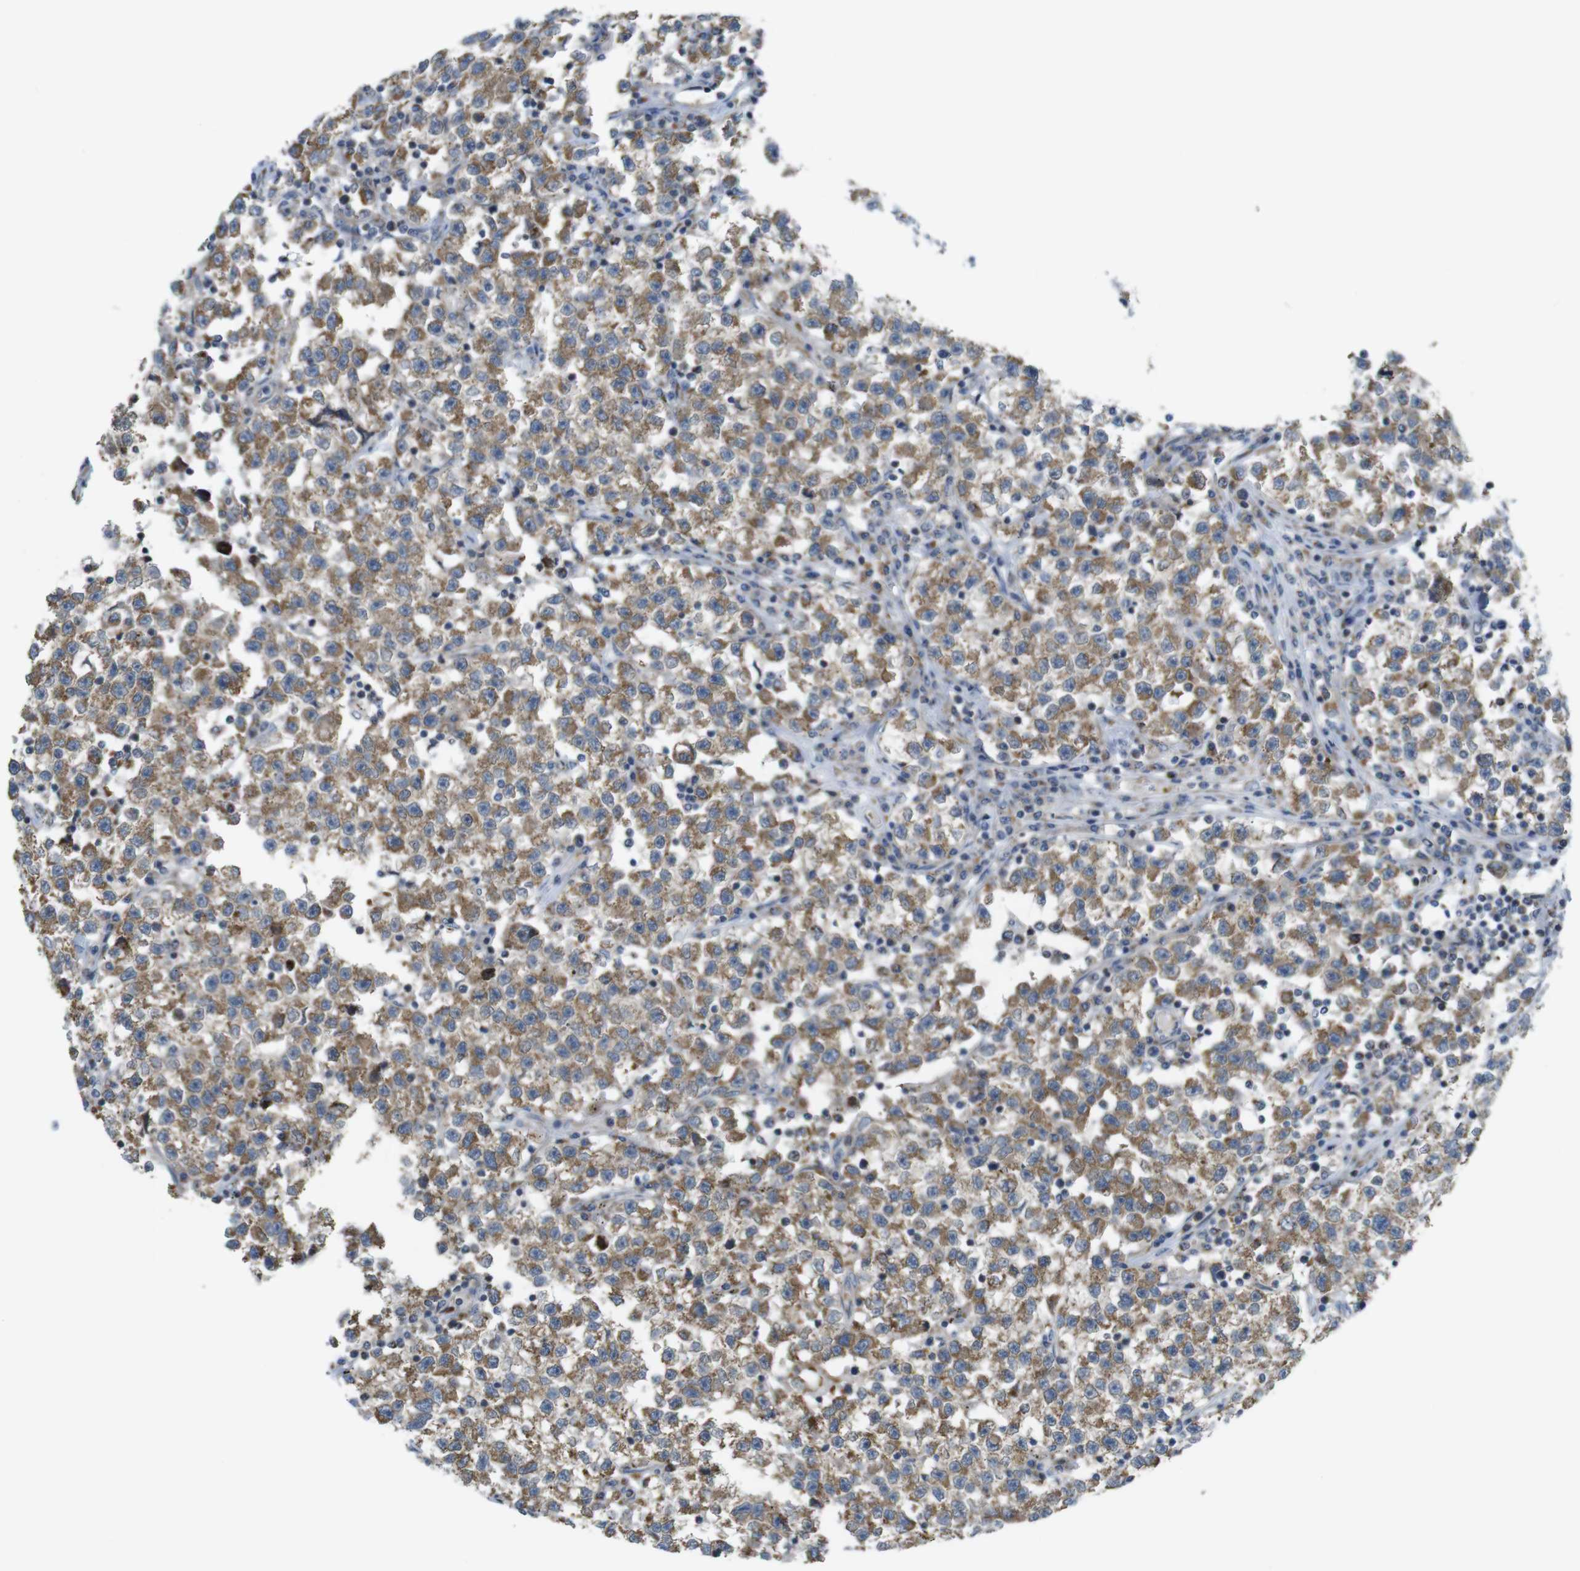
{"staining": {"intensity": "moderate", "quantity": ">75%", "location": "cytoplasmic/membranous"}, "tissue": "testis cancer", "cell_type": "Tumor cells", "image_type": "cancer", "snomed": [{"axis": "morphology", "description": "Seminoma, NOS"}, {"axis": "topography", "description": "Testis"}], "caption": "Moderate cytoplasmic/membranous positivity for a protein is present in approximately >75% of tumor cells of testis cancer using immunohistochemistry.", "gene": "MARCHF1", "patient": {"sex": "male", "age": 22}}